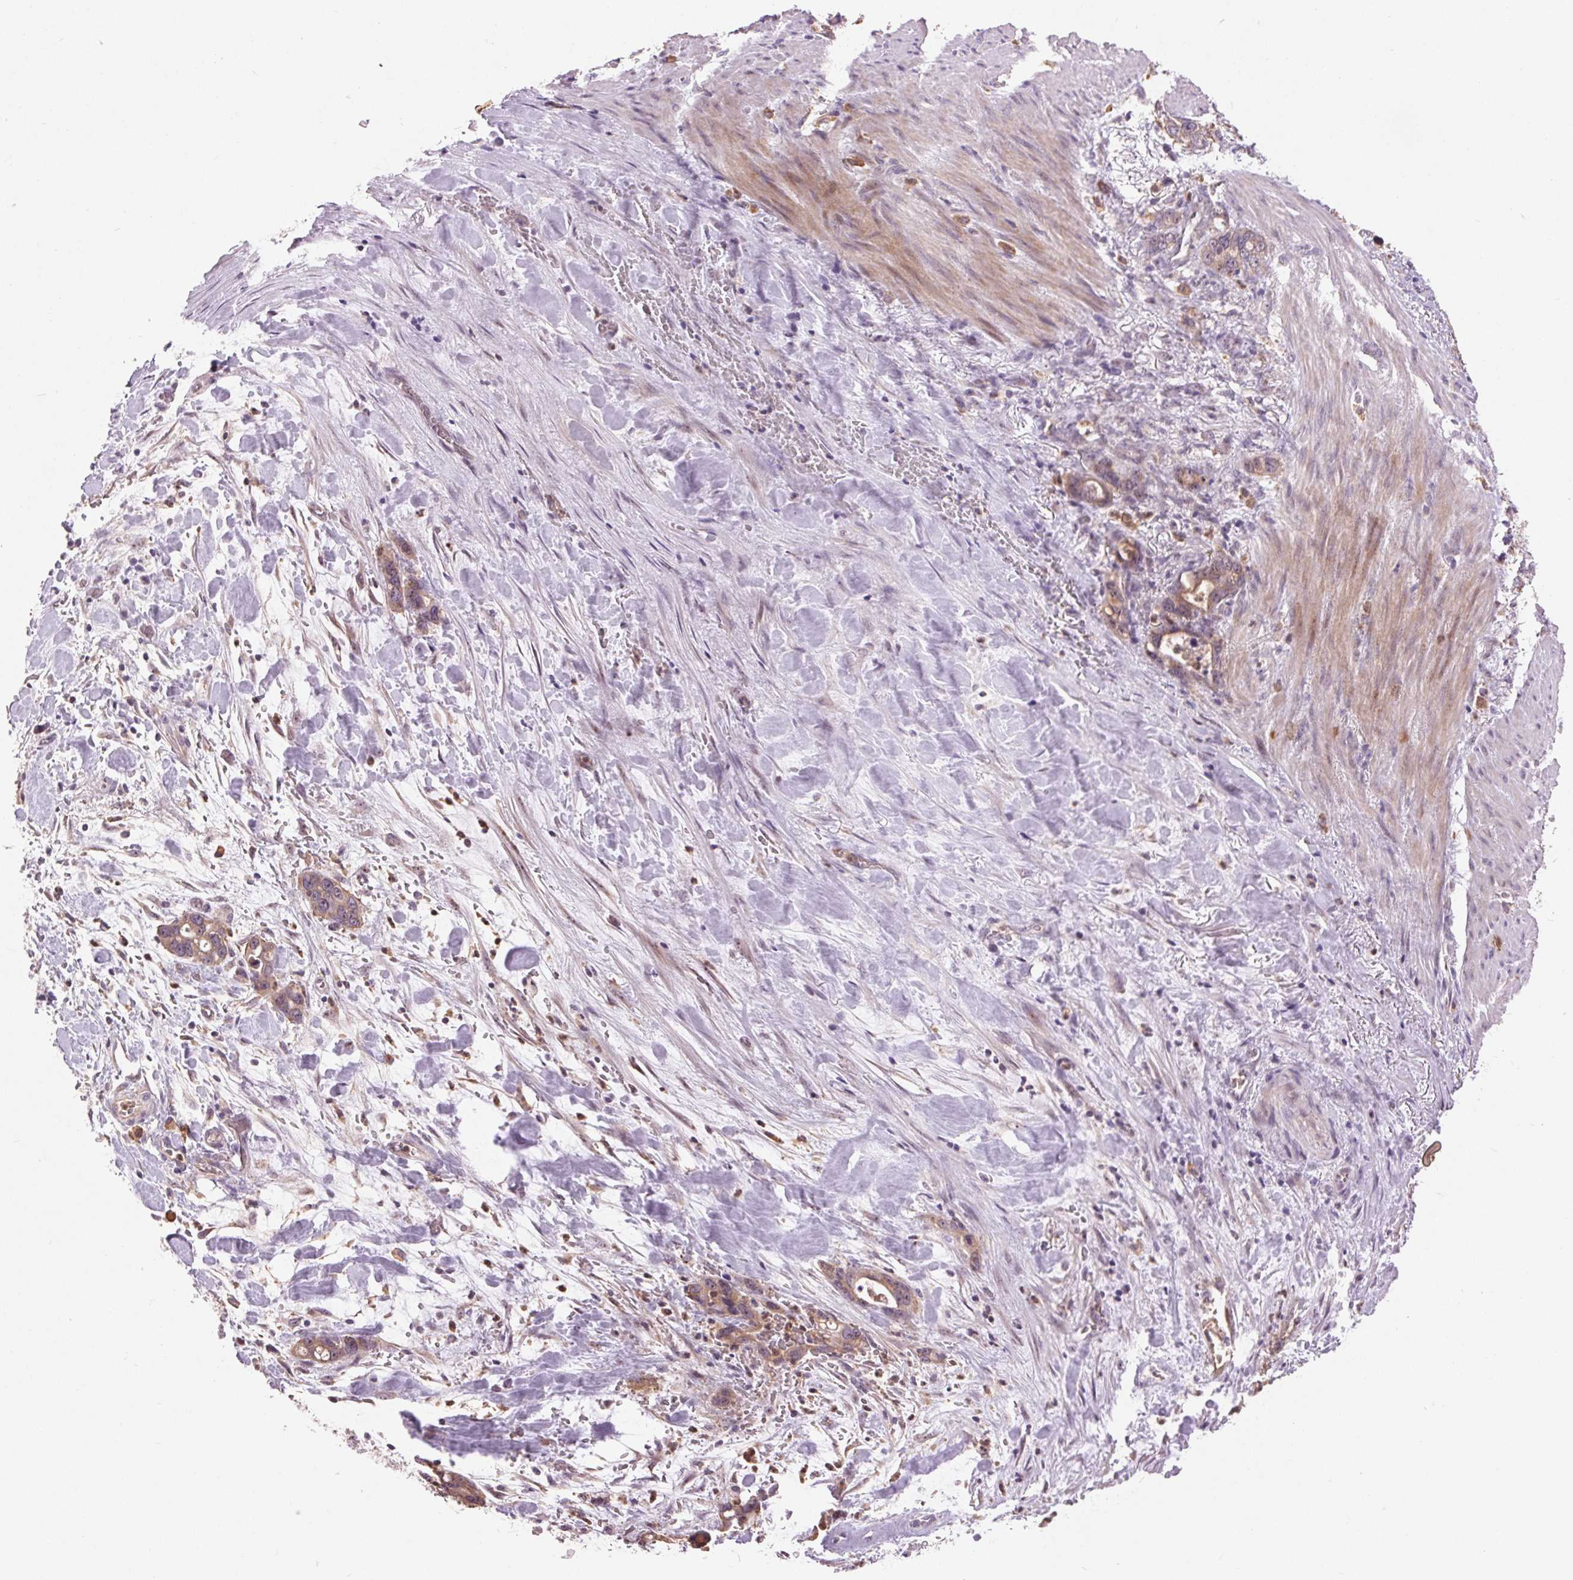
{"staining": {"intensity": "moderate", "quantity": ">75%", "location": "cytoplasmic/membranous"}, "tissue": "stomach cancer", "cell_type": "Tumor cells", "image_type": "cancer", "snomed": [{"axis": "morphology", "description": "Normal tissue, NOS"}, {"axis": "morphology", "description": "Adenocarcinoma, NOS"}, {"axis": "topography", "description": "Esophagus"}, {"axis": "topography", "description": "Stomach, upper"}], "caption": "Approximately >75% of tumor cells in human stomach adenocarcinoma show moderate cytoplasmic/membranous protein expression as visualized by brown immunohistochemical staining.", "gene": "RANBP3L", "patient": {"sex": "male", "age": 74}}